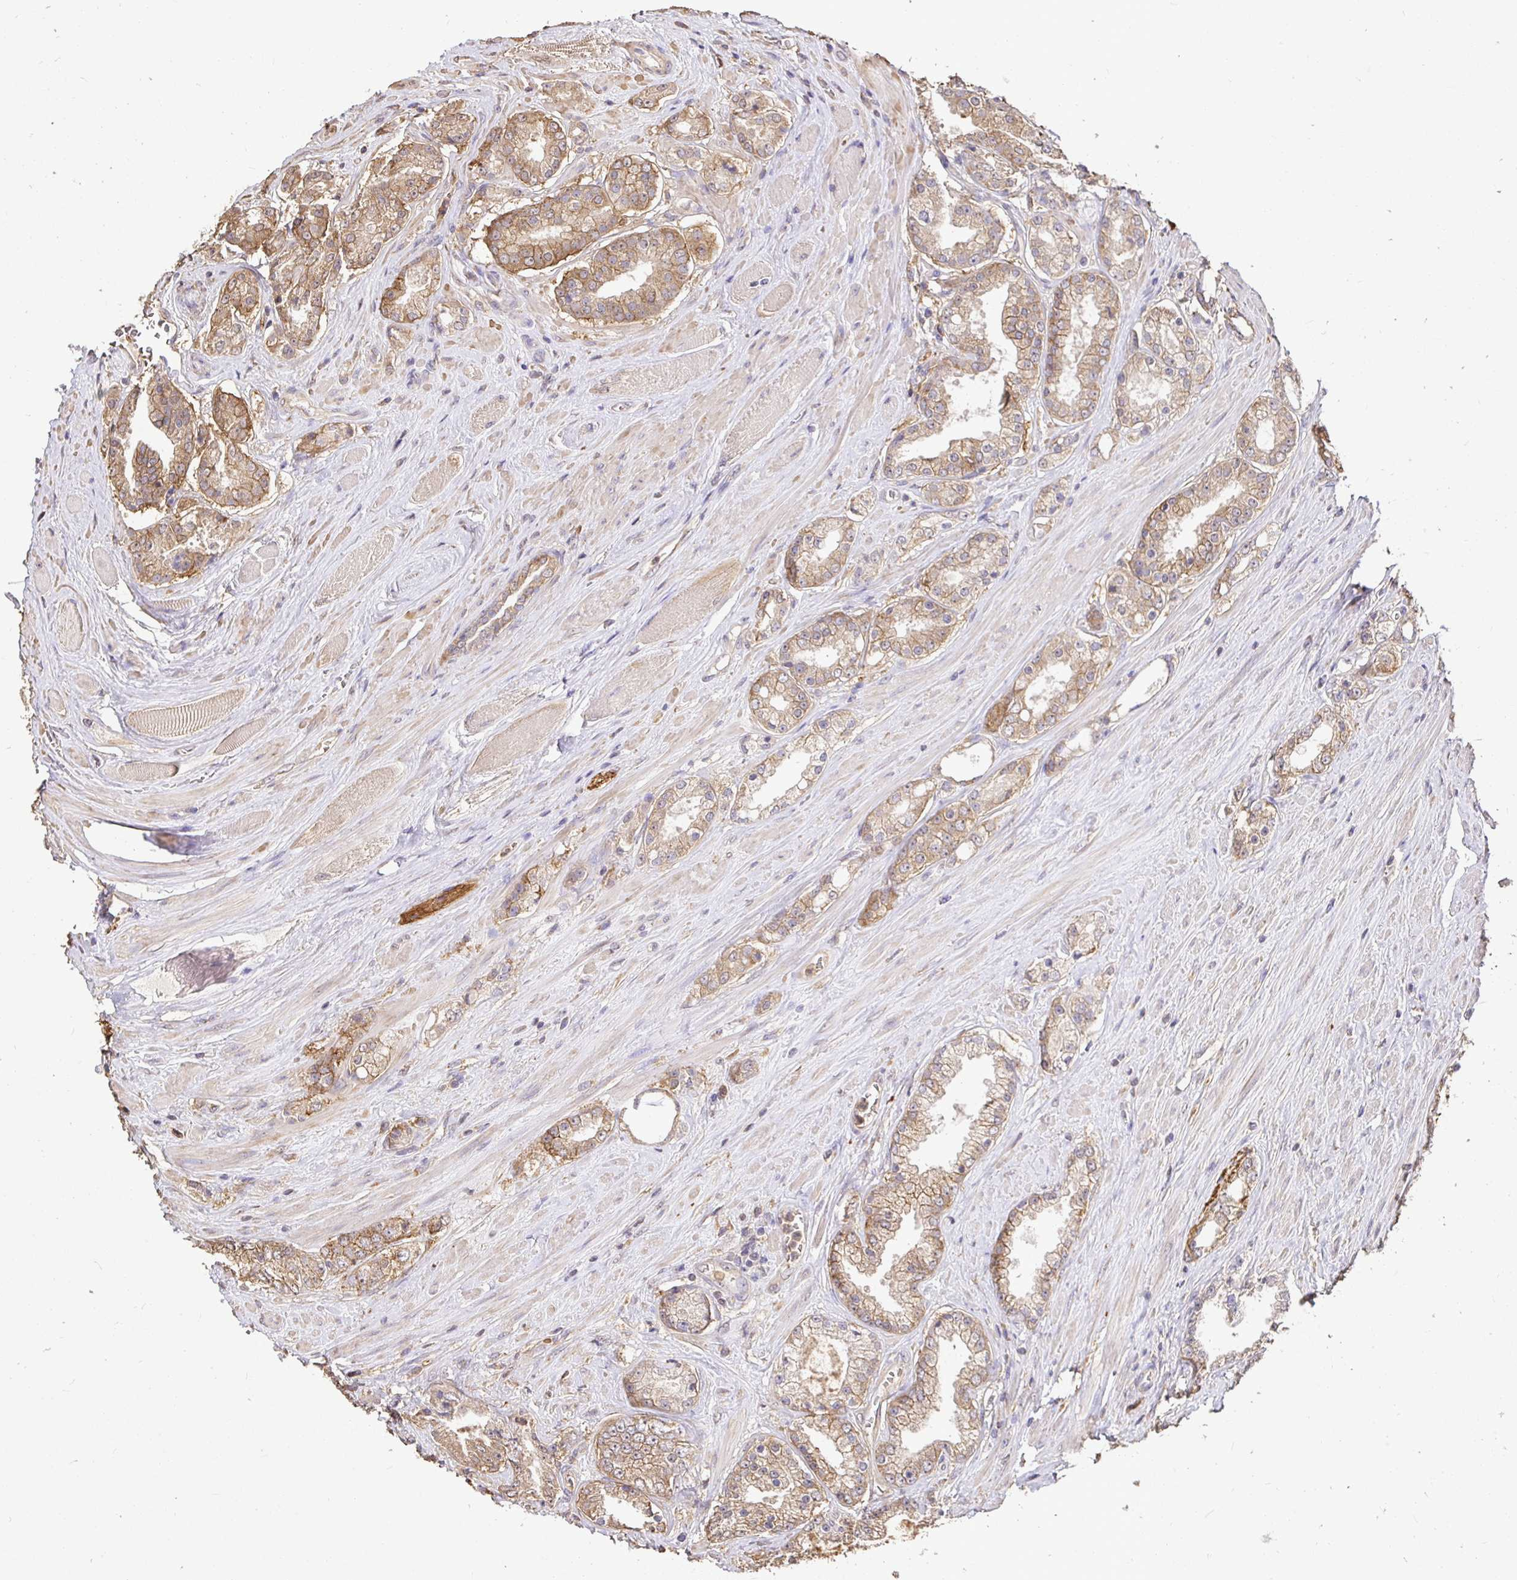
{"staining": {"intensity": "moderate", "quantity": ">75%", "location": "cytoplasmic/membranous"}, "tissue": "prostate cancer", "cell_type": "Tumor cells", "image_type": "cancer", "snomed": [{"axis": "morphology", "description": "Adenocarcinoma, High grade"}, {"axis": "topography", "description": "Prostate"}], "caption": "Immunohistochemical staining of prostate adenocarcinoma (high-grade) exhibits medium levels of moderate cytoplasmic/membranous protein positivity in about >75% of tumor cells.", "gene": "MAPK8IP3", "patient": {"sex": "male", "age": 66}}